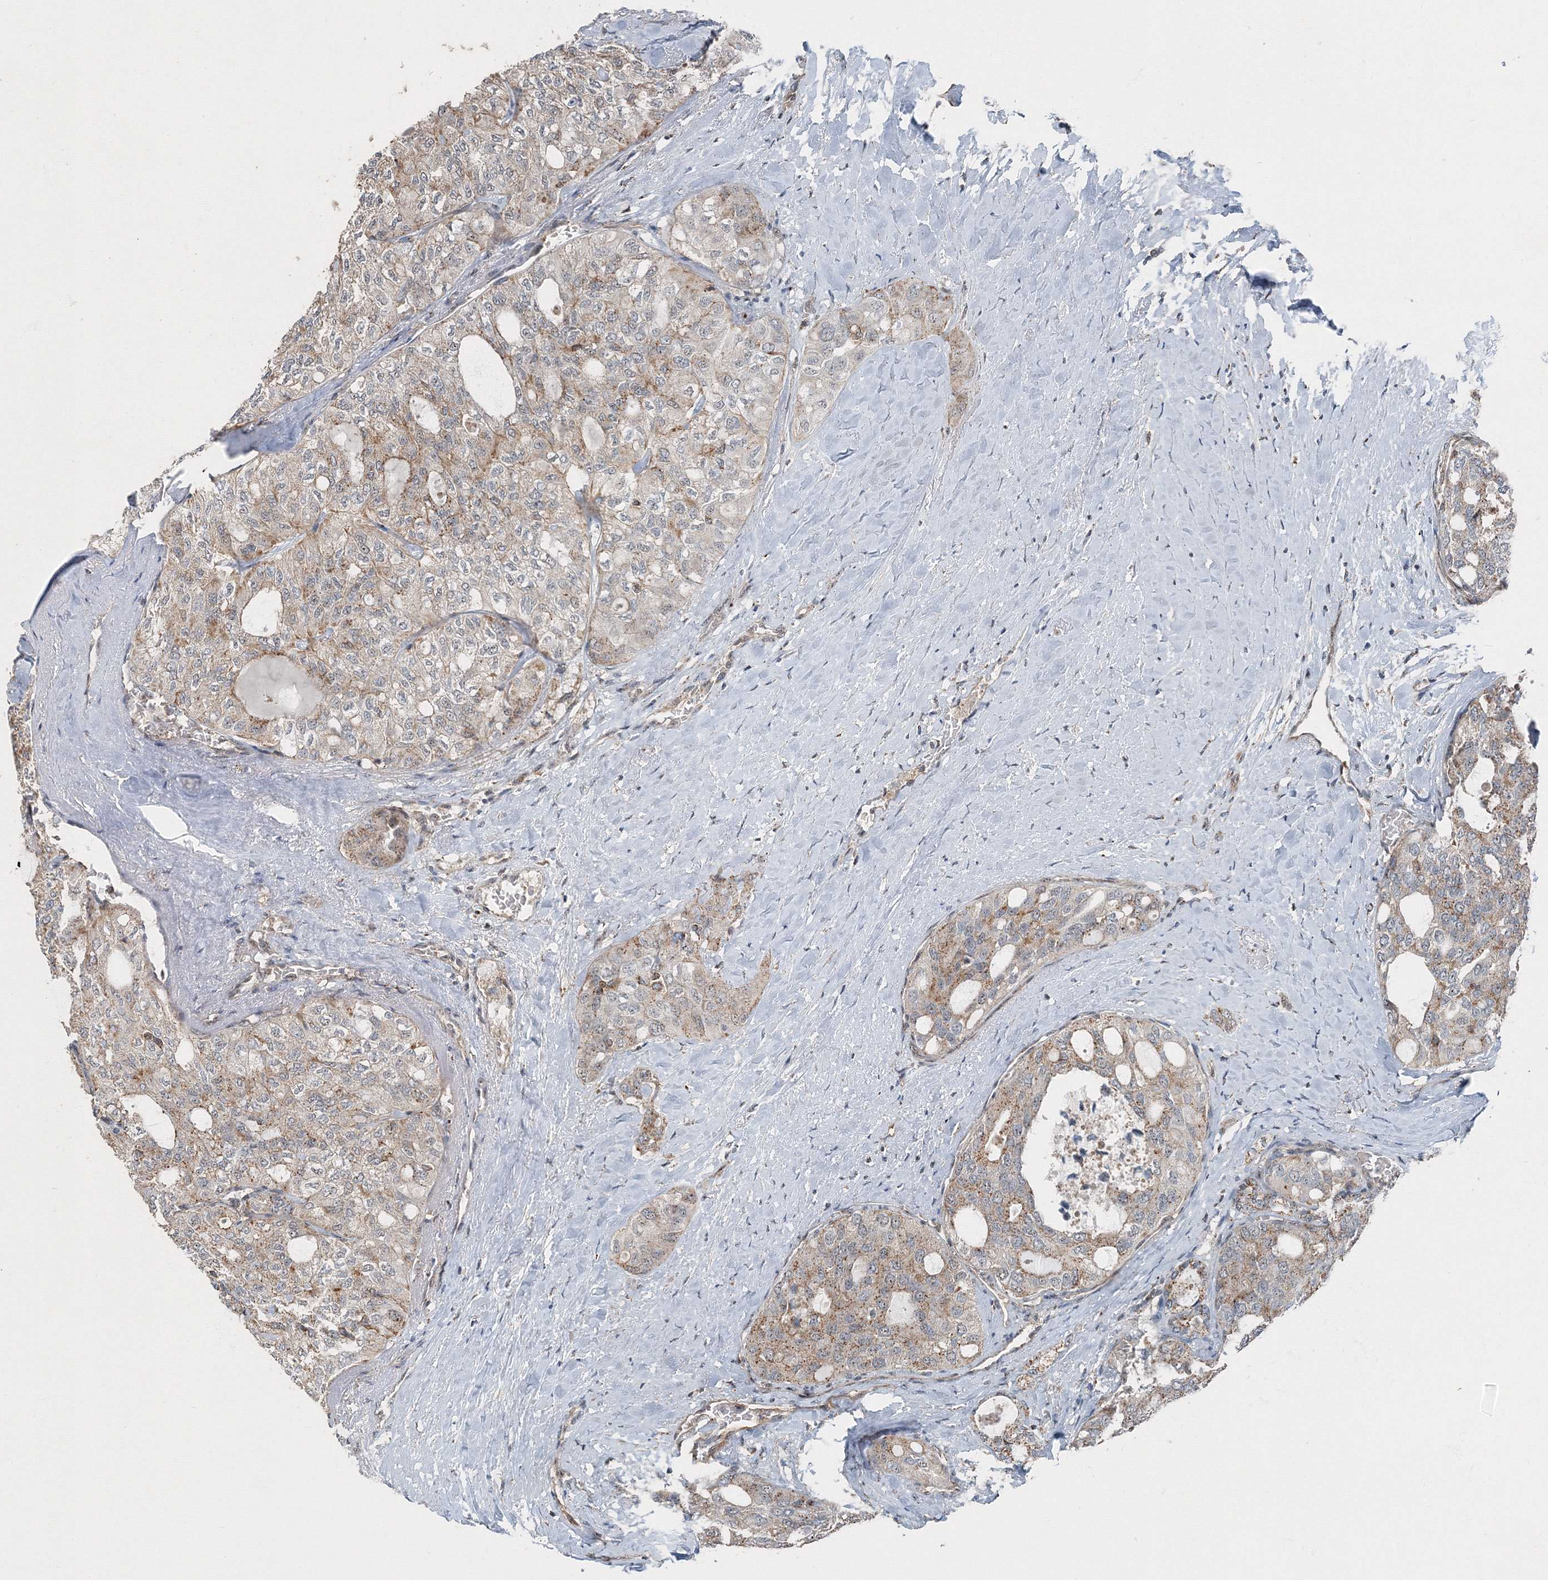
{"staining": {"intensity": "weak", "quantity": ">75%", "location": "cytoplasmic/membranous"}, "tissue": "thyroid cancer", "cell_type": "Tumor cells", "image_type": "cancer", "snomed": [{"axis": "morphology", "description": "Follicular adenoma carcinoma, NOS"}, {"axis": "topography", "description": "Thyroid gland"}], "caption": "Immunohistochemical staining of thyroid cancer reveals weak cytoplasmic/membranous protein expression in approximately >75% of tumor cells.", "gene": "AASDH", "patient": {"sex": "male", "age": 75}}